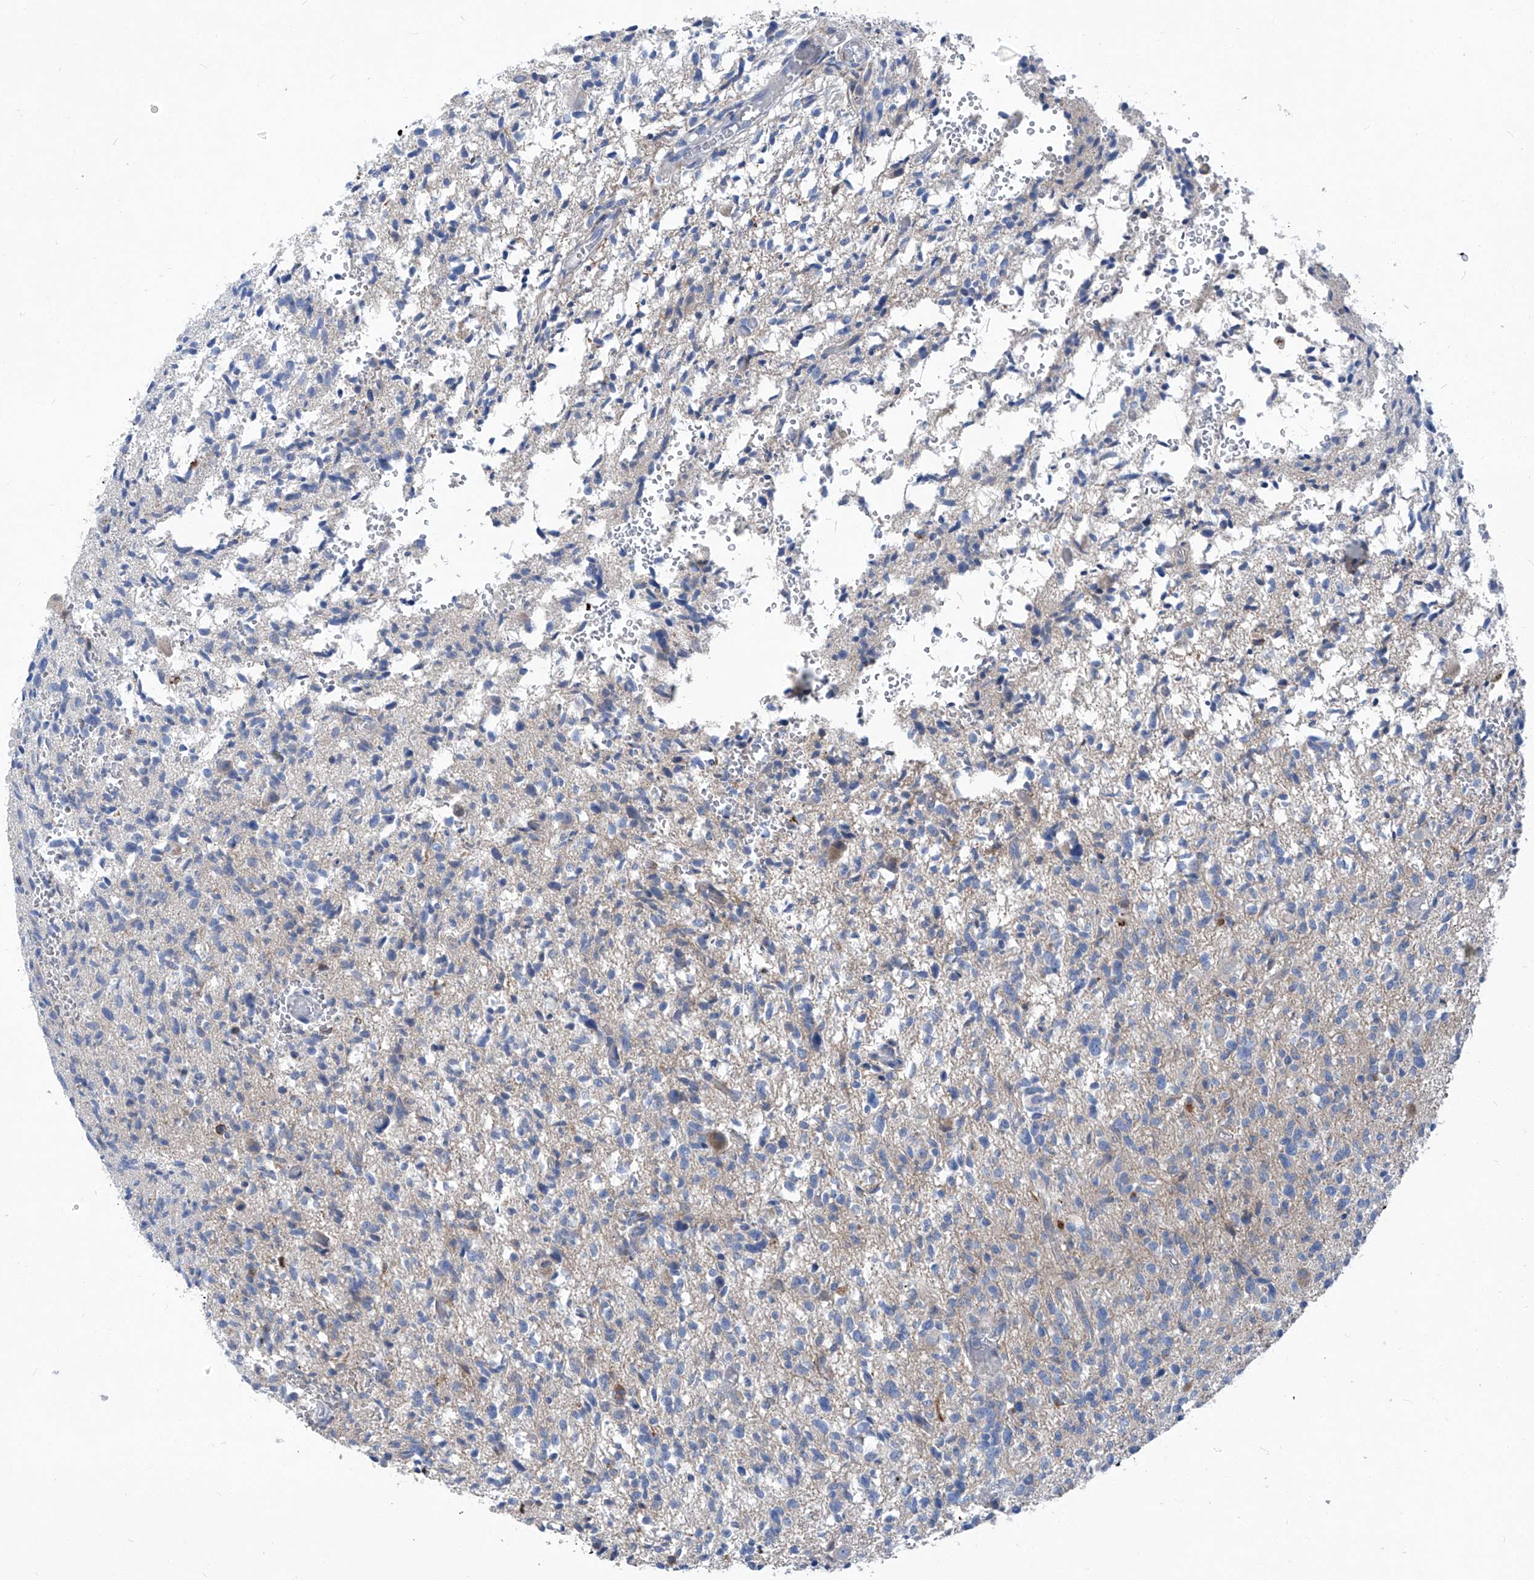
{"staining": {"intensity": "negative", "quantity": "none", "location": "none"}, "tissue": "glioma", "cell_type": "Tumor cells", "image_type": "cancer", "snomed": [{"axis": "morphology", "description": "Glioma, malignant, High grade"}, {"axis": "topography", "description": "Brain"}], "caption": "Tumor cells are negative for brown protein staining in glioma.", "gene": "EPHA8", "patient": {"sex": "female", "age": 57}}